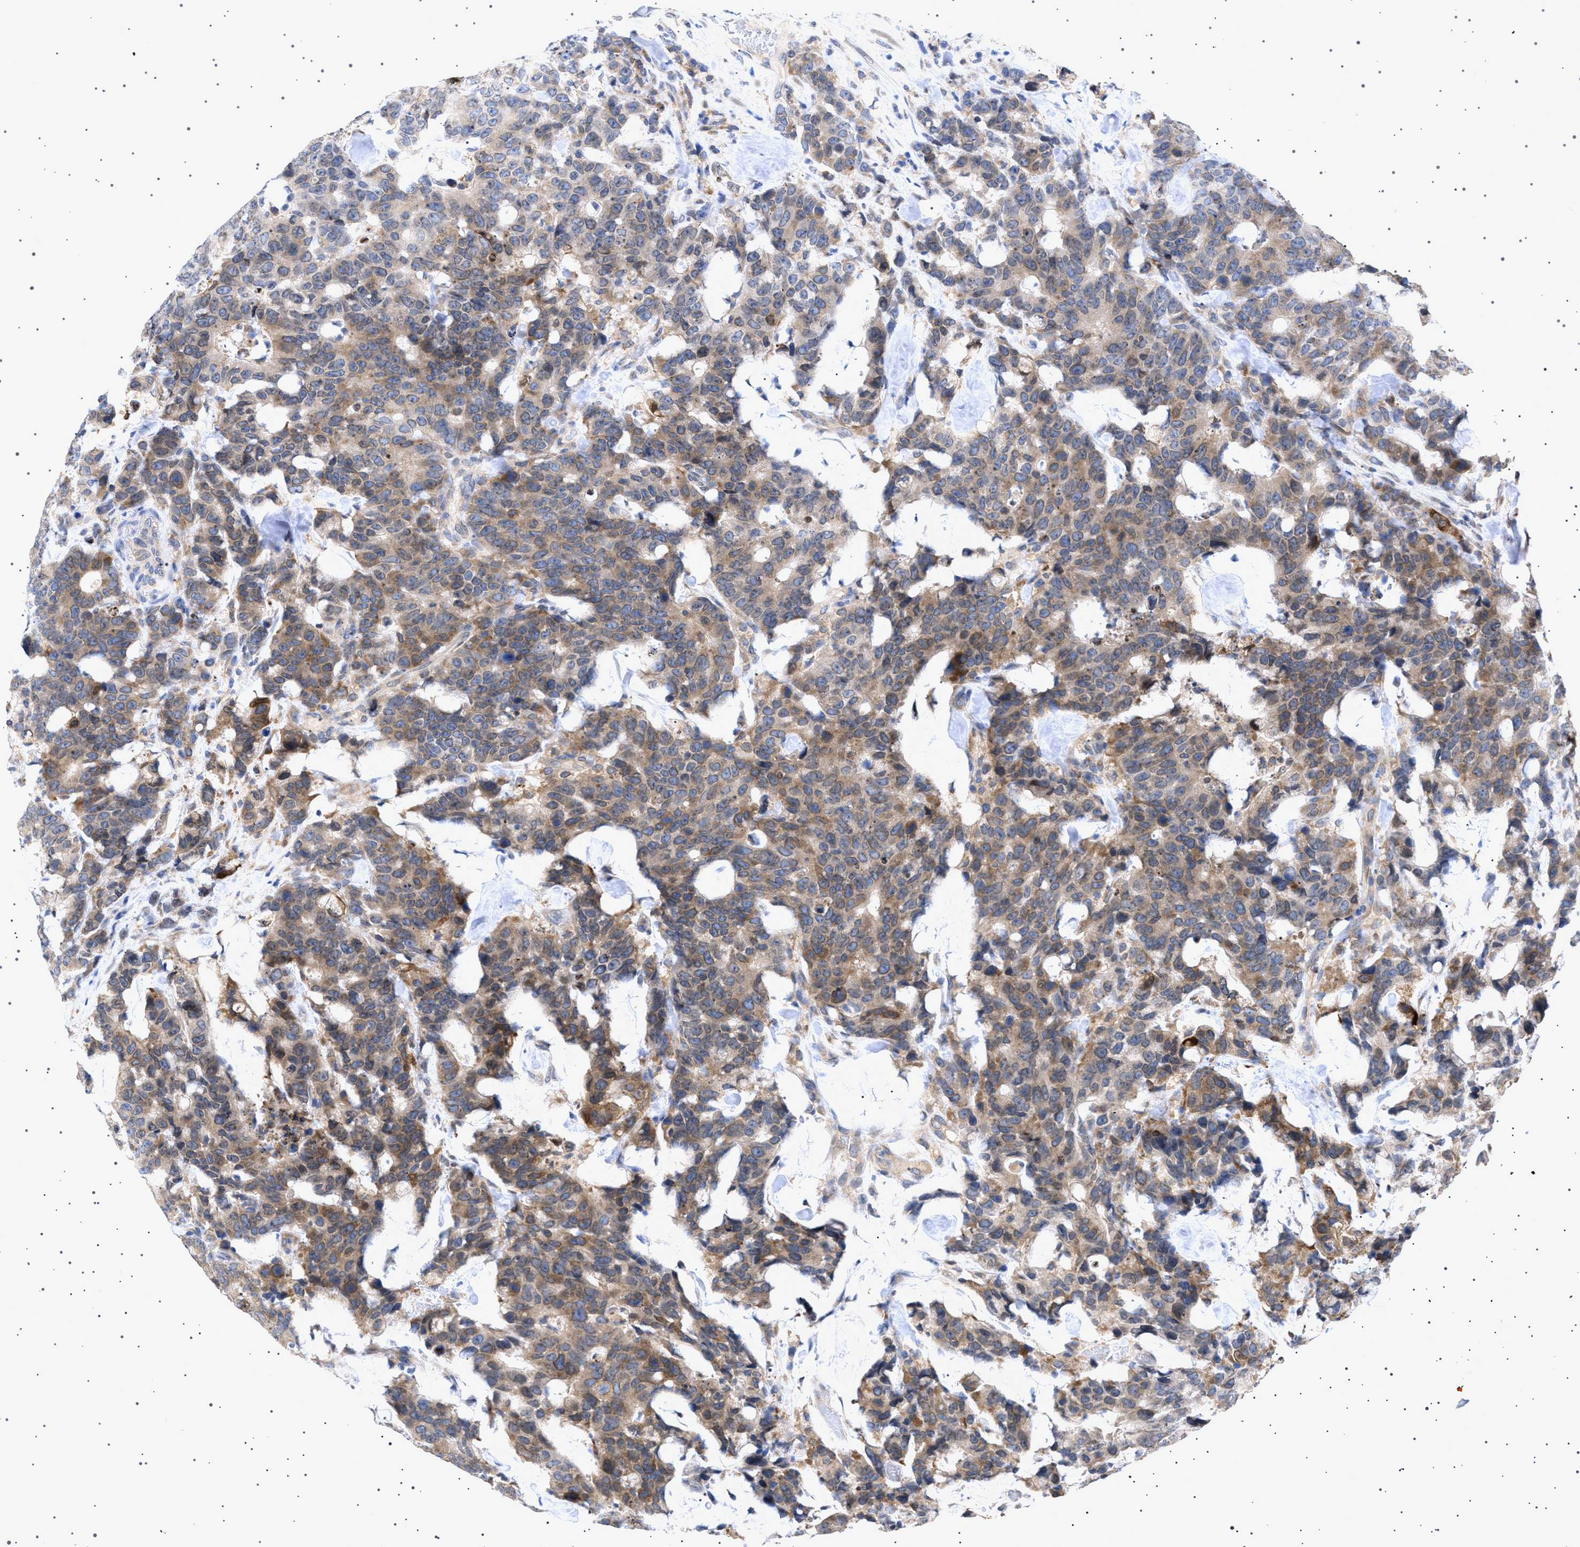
{"staining": {"intensity": "moderate", "quantity": ">75%", "location": "cytoplasmic/membranous"}, "tissue": "colorectal cancer", "cell_type": "Tumor cells", "image_type": "cancer", "snomed": [{"axis": "morphology", "description": "Adenocarcinoma, NOS"}, {"axis": "topography", "description": "Colon"}], "caption": "Immunohistochemistry (IHC) (DAB) staining of colorectal adenocarcinoma displays moderate cytoplasmic/membranous protein staining in about >75% of tumor cells.", "gene": "NUP93", "patient": {"sex": "female", "age": 86}}